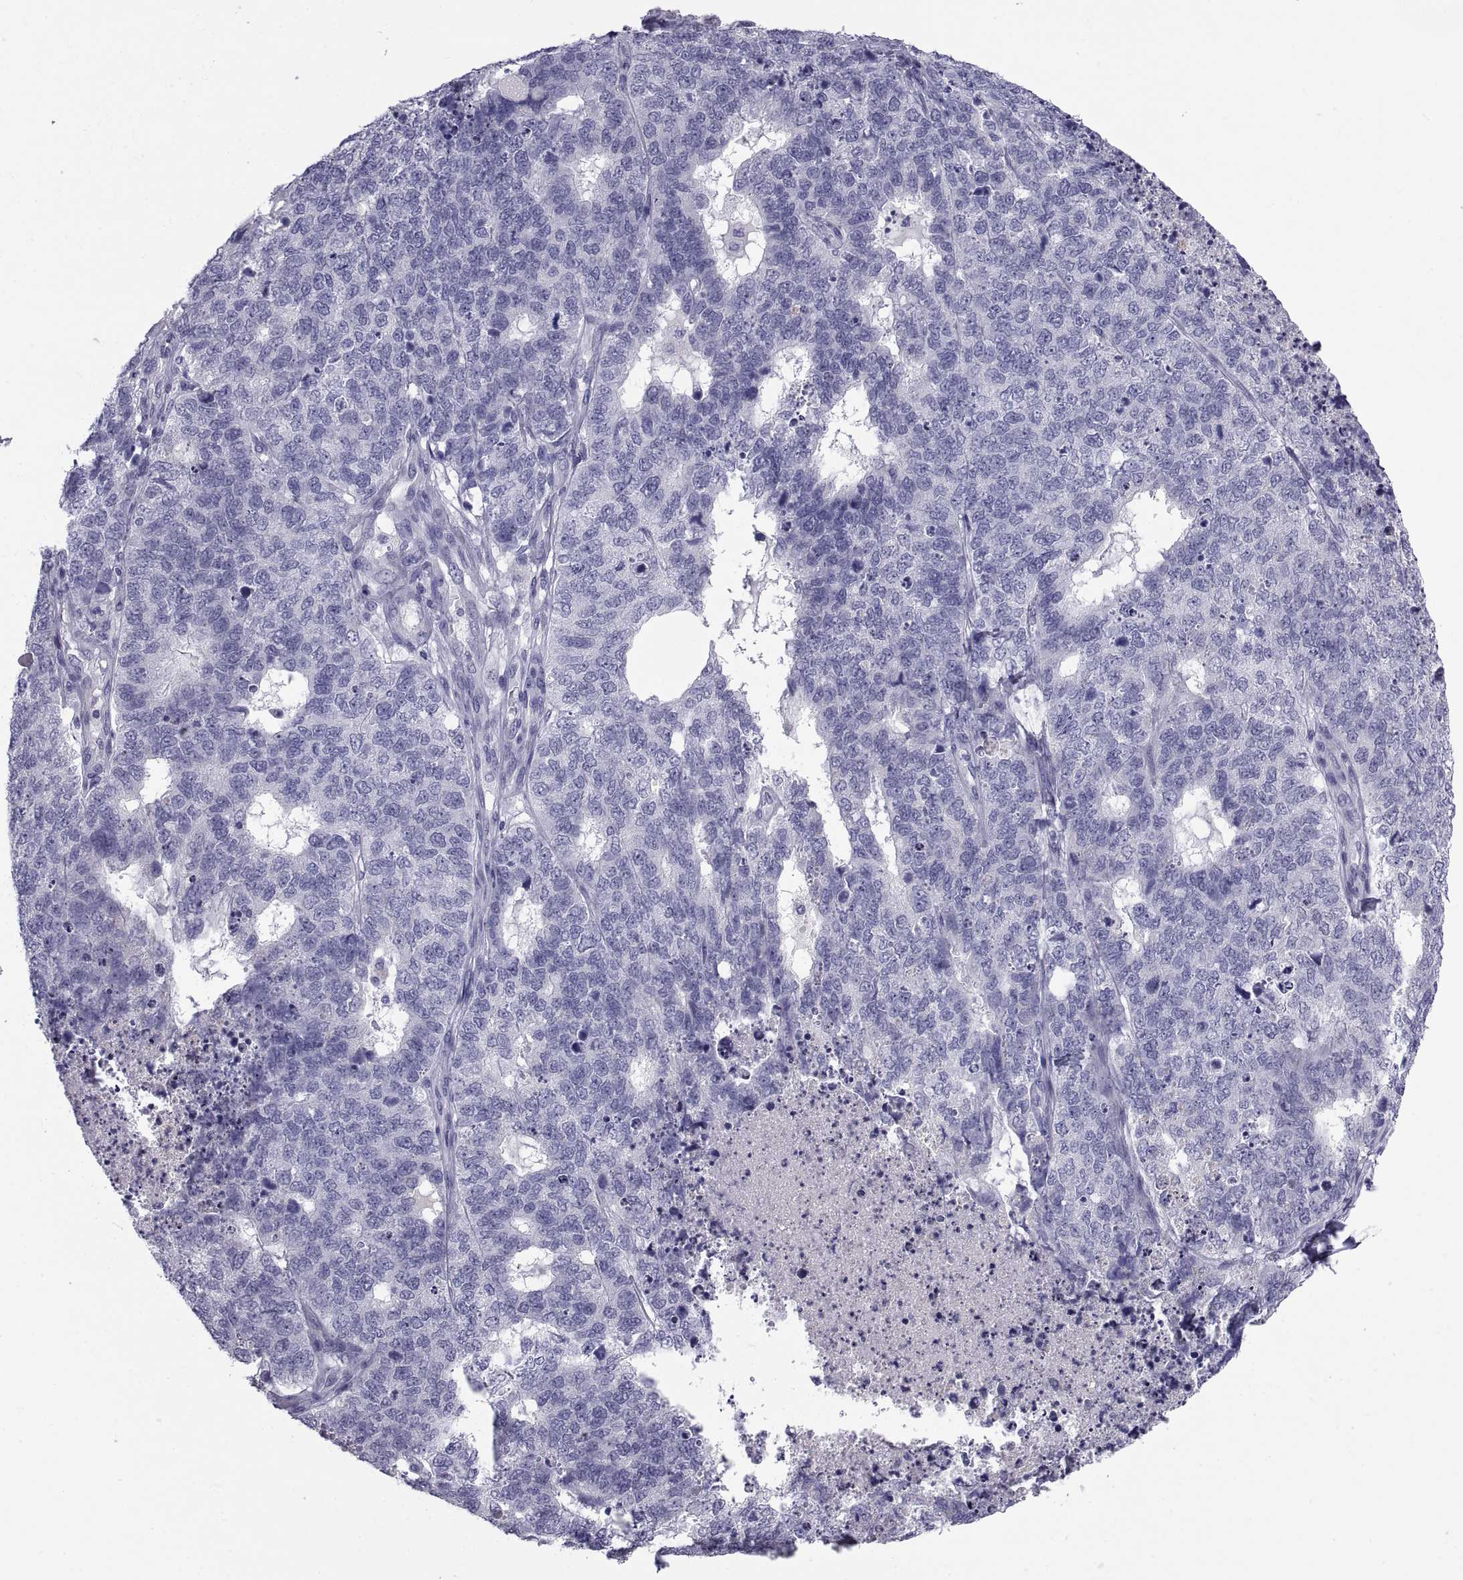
{"staining": {"intensity": "negative", "quantity": "none", "location": "none"}, "tissue": "cervical cancer", "cell_type": "Tumor cells", "image_type": "cancer", "snomed": [{"axis": "morphology", "description": "Squamous cell carcinoma, NOS"}, {"axis": "topography", "description": "Cervix"}], "caption": "Protein analysis of cervical cancer exhibits no significant staining in tumor cells.", "gene": "NPTX2", "patient": {"sex": "female", "age": 63}}